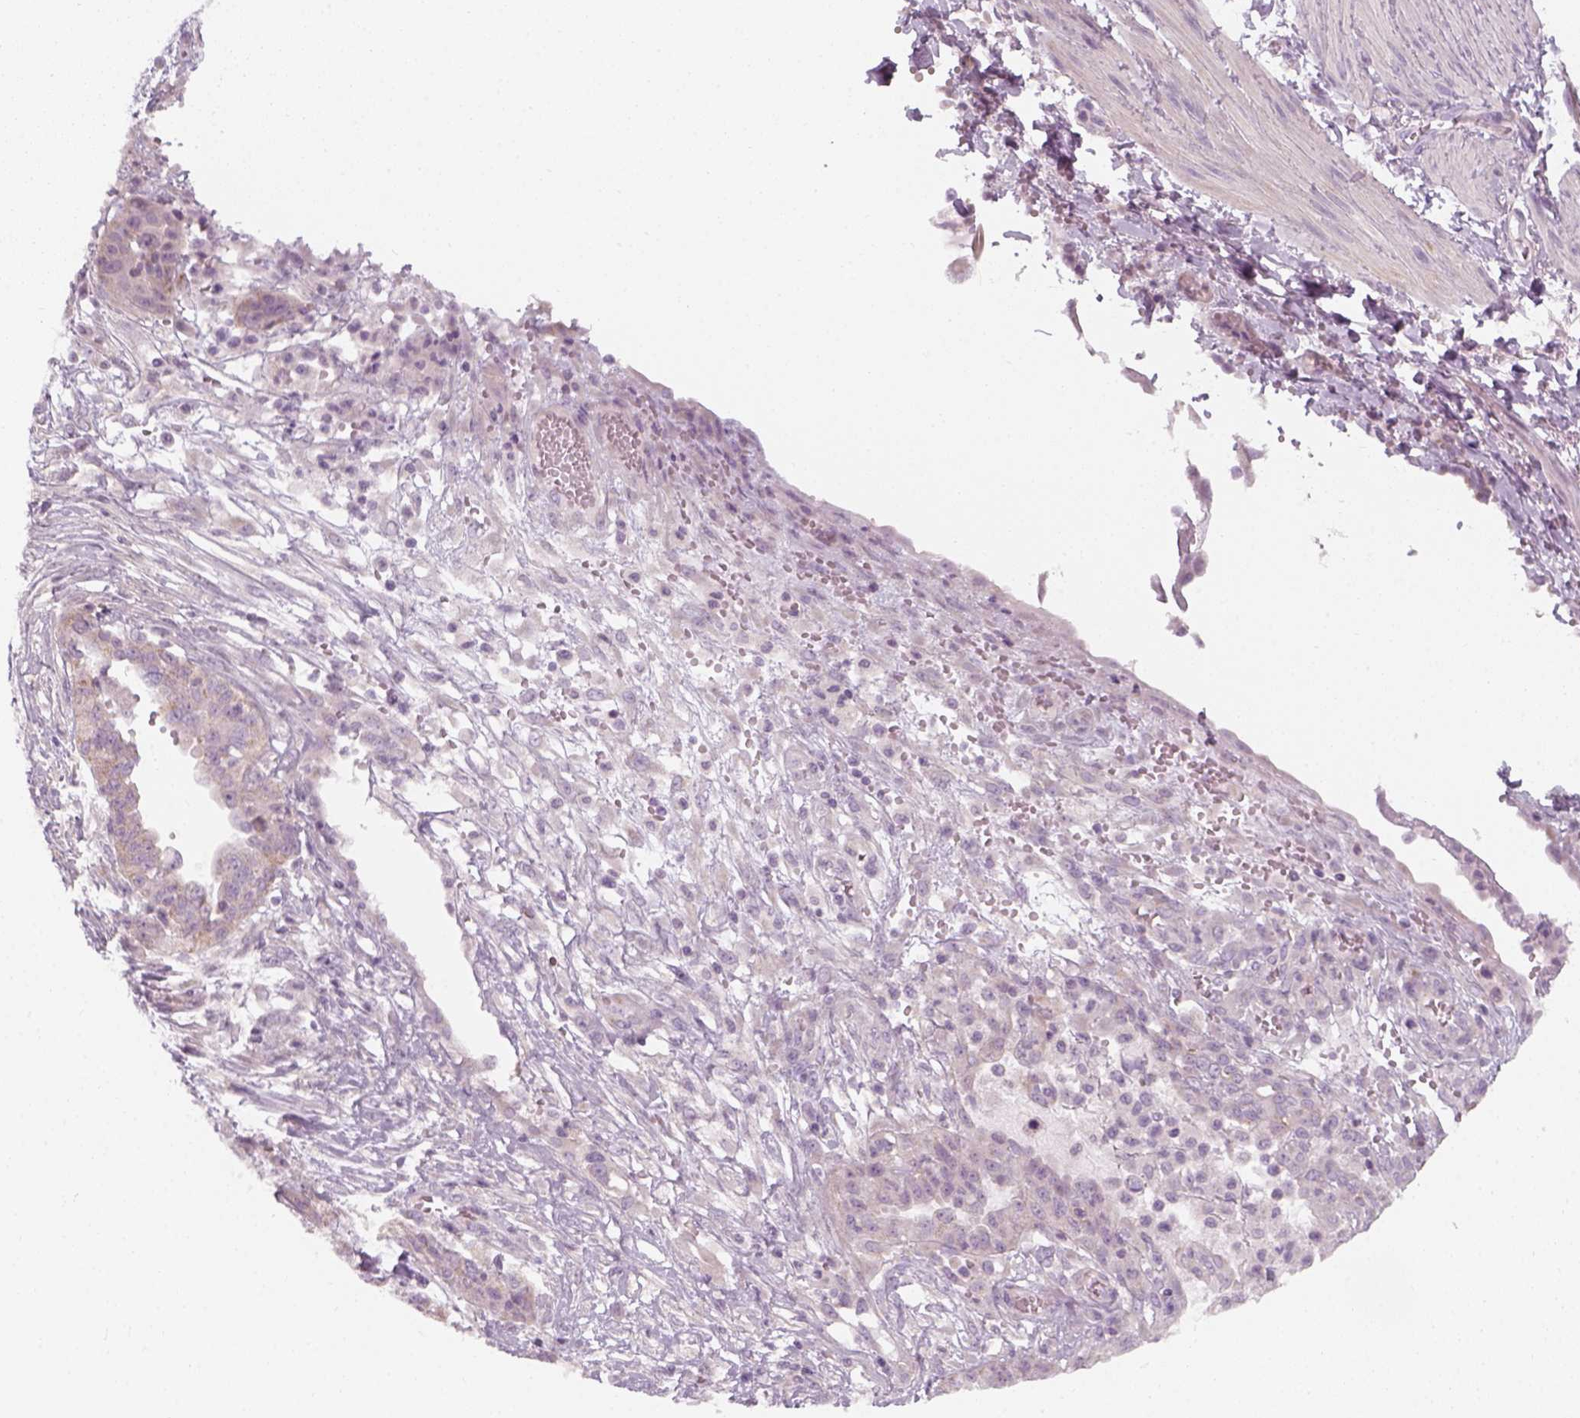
{"staining": {"intensity": "negative", "quantity": "none", "location": "none"}, "tissue": "ovarian cancer", "cell_type": "Tumor cells", "image_type": "cancer", "snomed": [{"axis": "morphology", "description": "Cystadenocarcinoma, serous, NOS"}, {"axis": "topography", "description": "Ovary"}], "caption": "Ovarian cancer was stained to show a protein in brown. There is no significant staining in tumor cells.", "gene": "PRAME", "patient": {"sex": "female", "age": 67}}